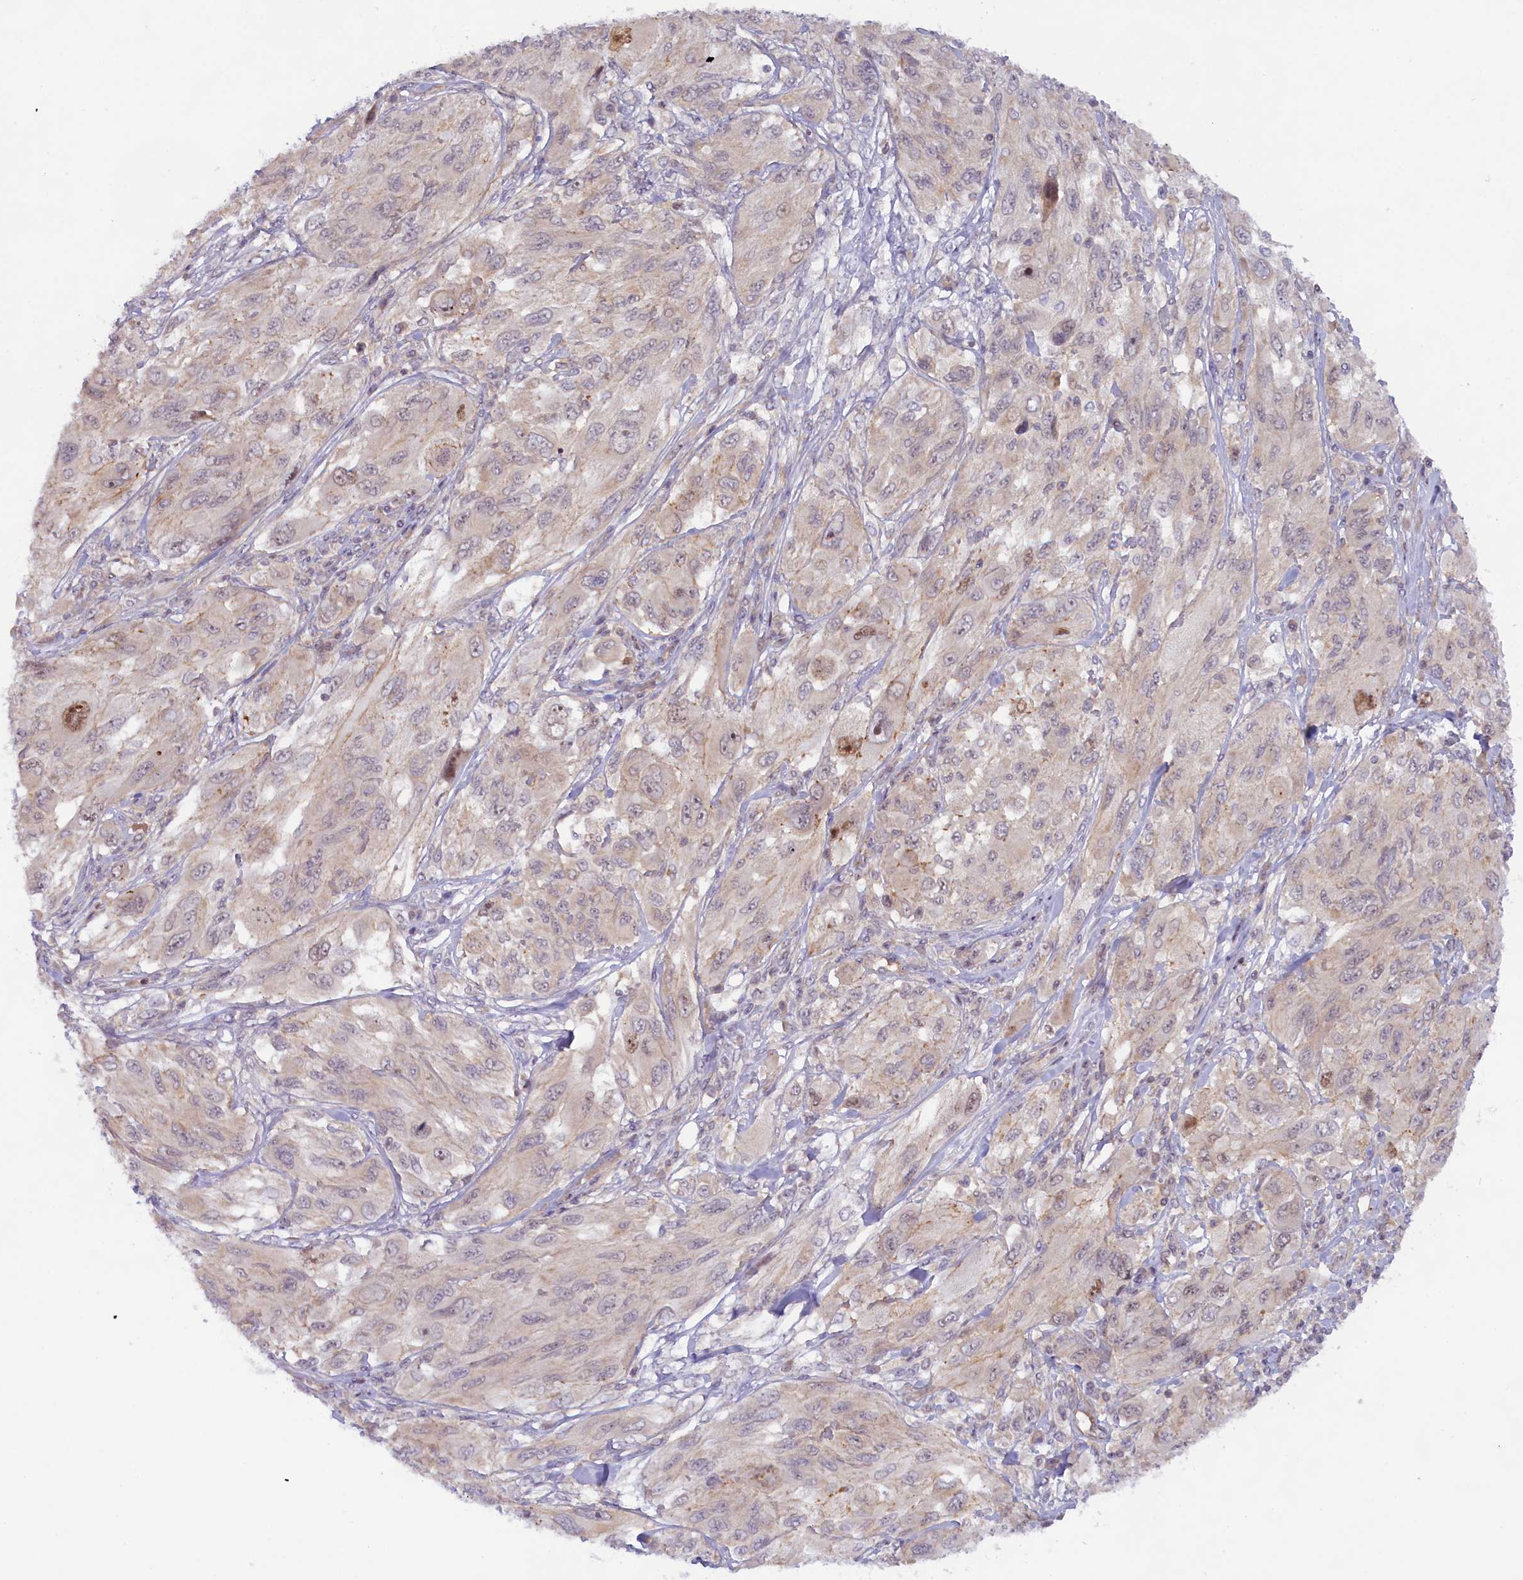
{"staining": {"intensity": "negative", "quantity": "none", "location": "none"}, "tissue": "melanoma", "cell_type": "Tumor cells", "image_type": "cancer", "snomed": [{"axis": "morphology", "description": "Malignant melanoma, NOS"}, {"axis": "topography", "description": "Skin"}], "caption": "Immunohistochemistry micrograph of malignant melanoma stained for a protein (brown), which shows no positivity in tumor cells. (DAB IHC visualized using brightfield microscopy, high magnification).", "gene": "CCL23", "patient": {"sex": "female", "age": 91}}